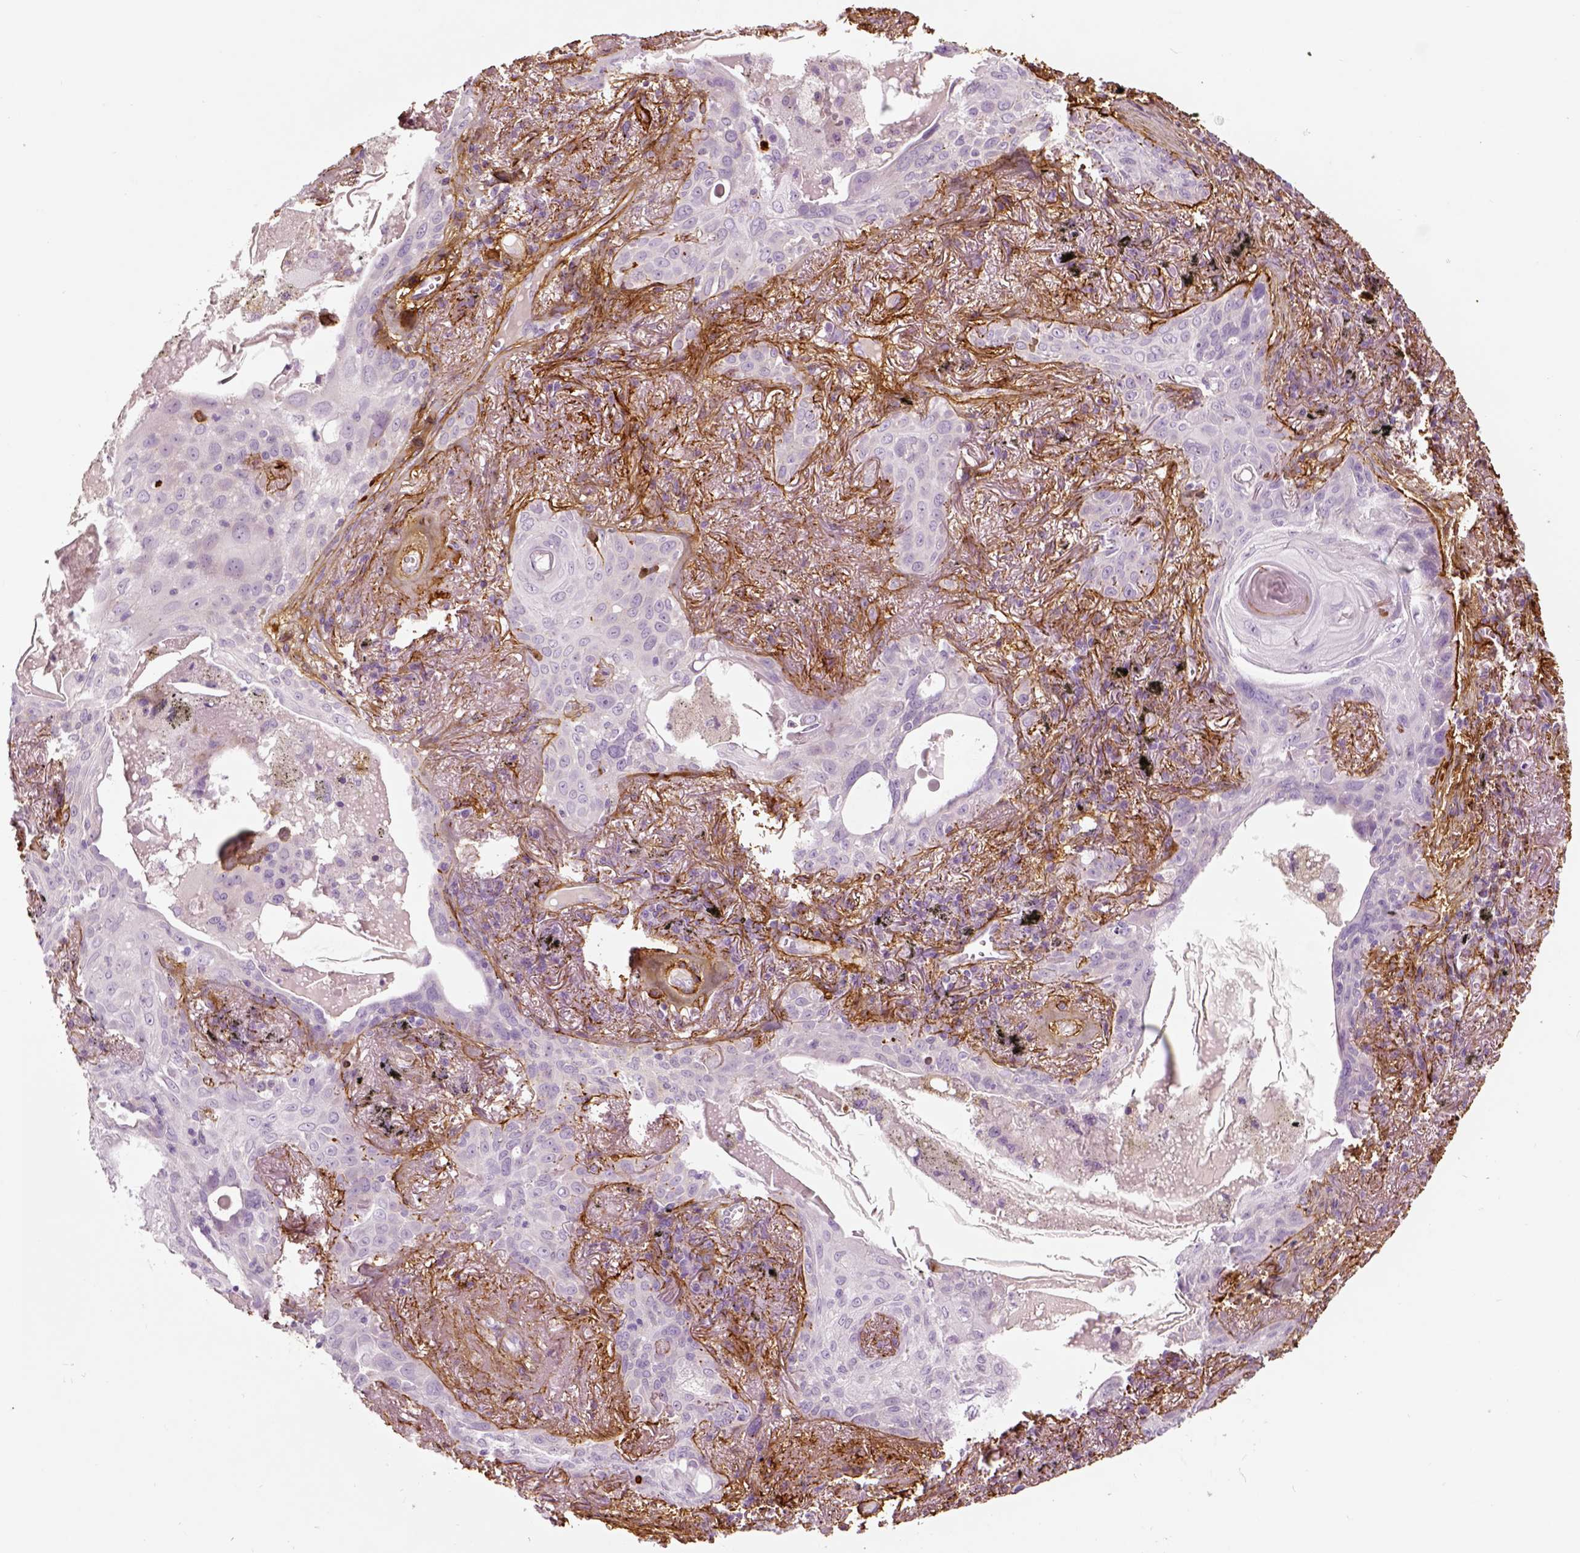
{"staining": {"intensity": "negative", "quantity": "none", "location": "none"}, "tissue": "lung cancer", "cell_type": "Tumor cells", "image_type": "cancer", "snomed": [{"axis": "morphology", "description": "Squamous cell carcinoma, NOS"}, {"axis": "topography", "description": "Lung"}], "caption": "IHC image of human lung cancer stained for a protein (brown), which reveals no expression in tumor cells. The staining was performed using DAB to visualize the protein expression in brown, while the nuclei were stained in blue with hematoxylin (Magnification: 20x).", "gene": "COL6A2", "patient": {"sex": "male", "age": 79}}